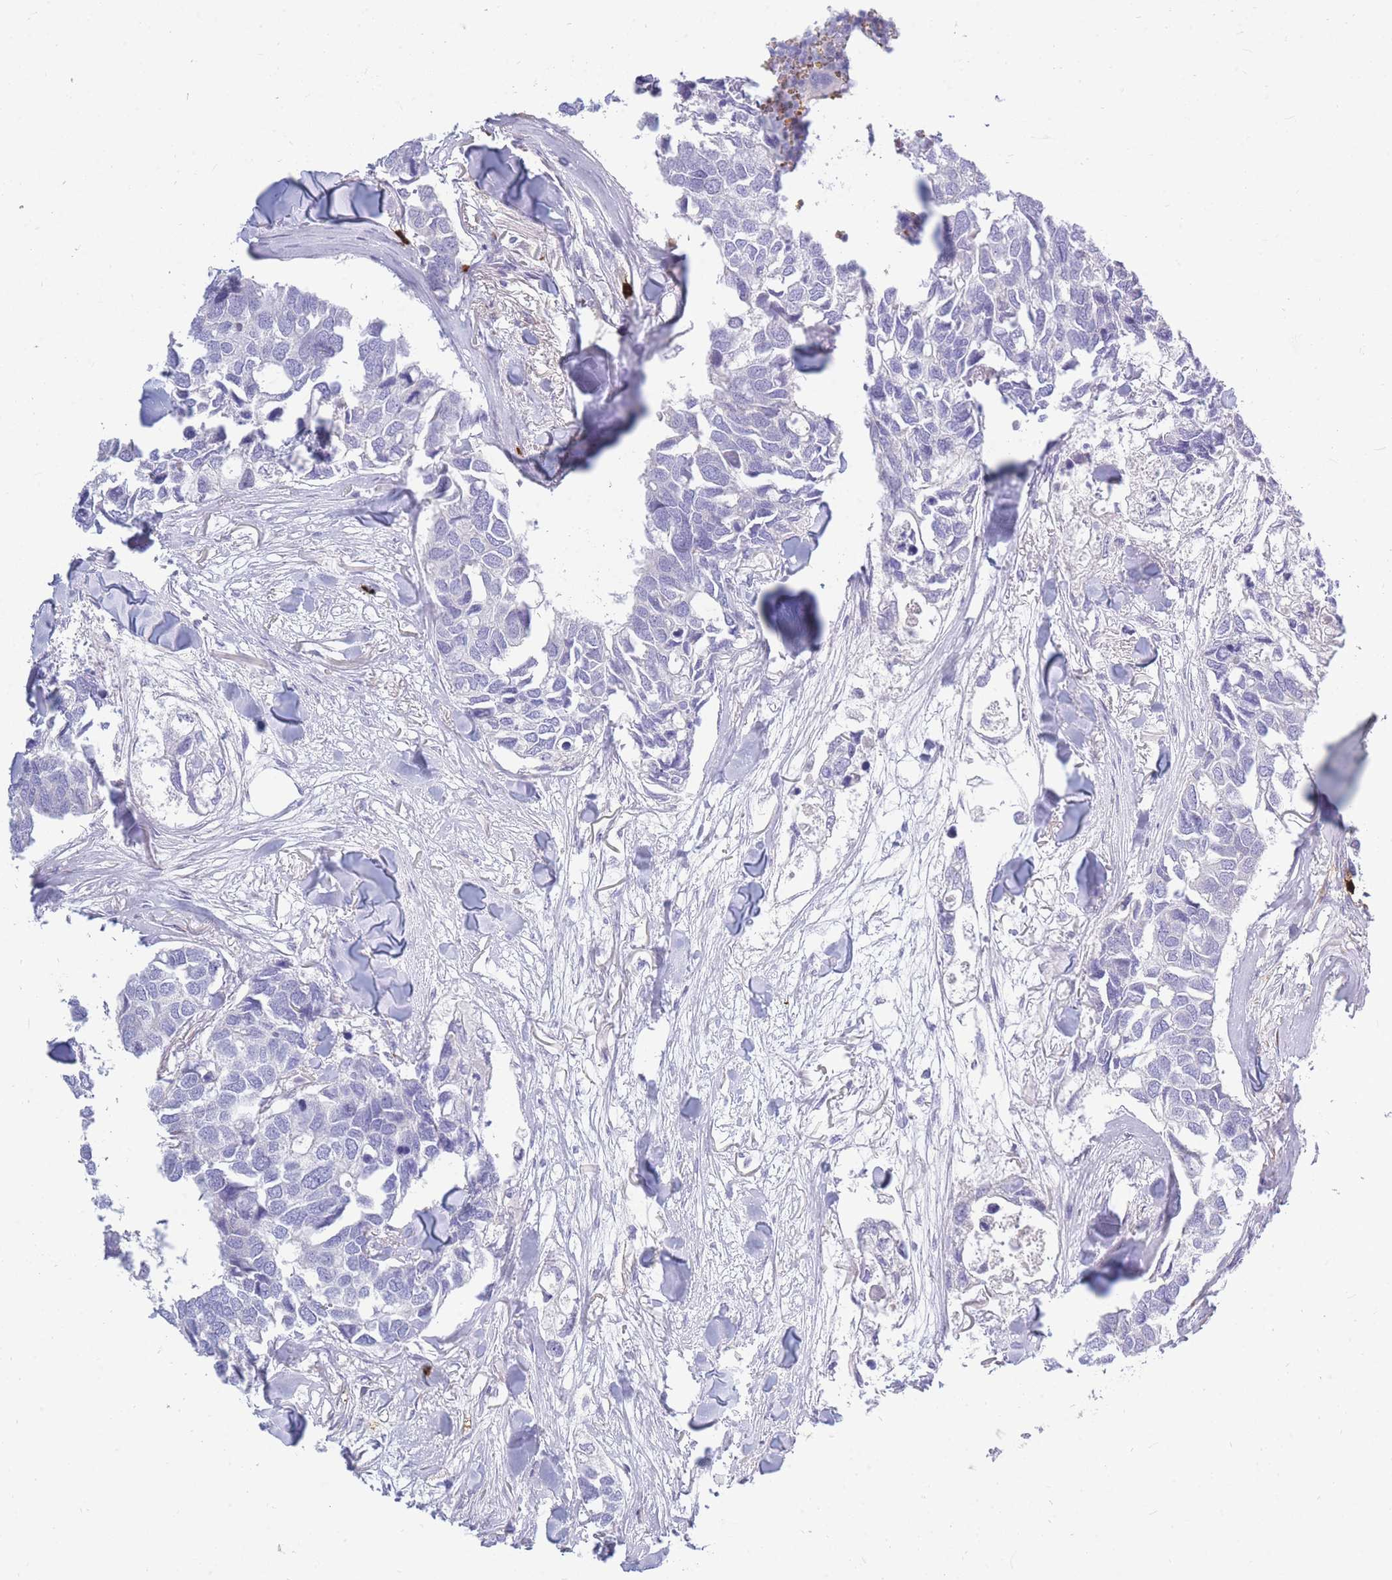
{"staining": {"intensity": "negative", "quantity": "none", "location": "none"}, "tissue": "breast cancer", "cell_type": "Tumor cells", "image_type": "cancer", "snomed": [{"axis": "morphology", "description": "Duct carcinoma"}, {"axis": "topography", "description": "Breast"}], "caption": "Breast cancer stained for a protein using immunohistochemistry reveals no expression tumor cells.", "gene": "TPSD1", "patient": {"sex": "female", "age": 83}}